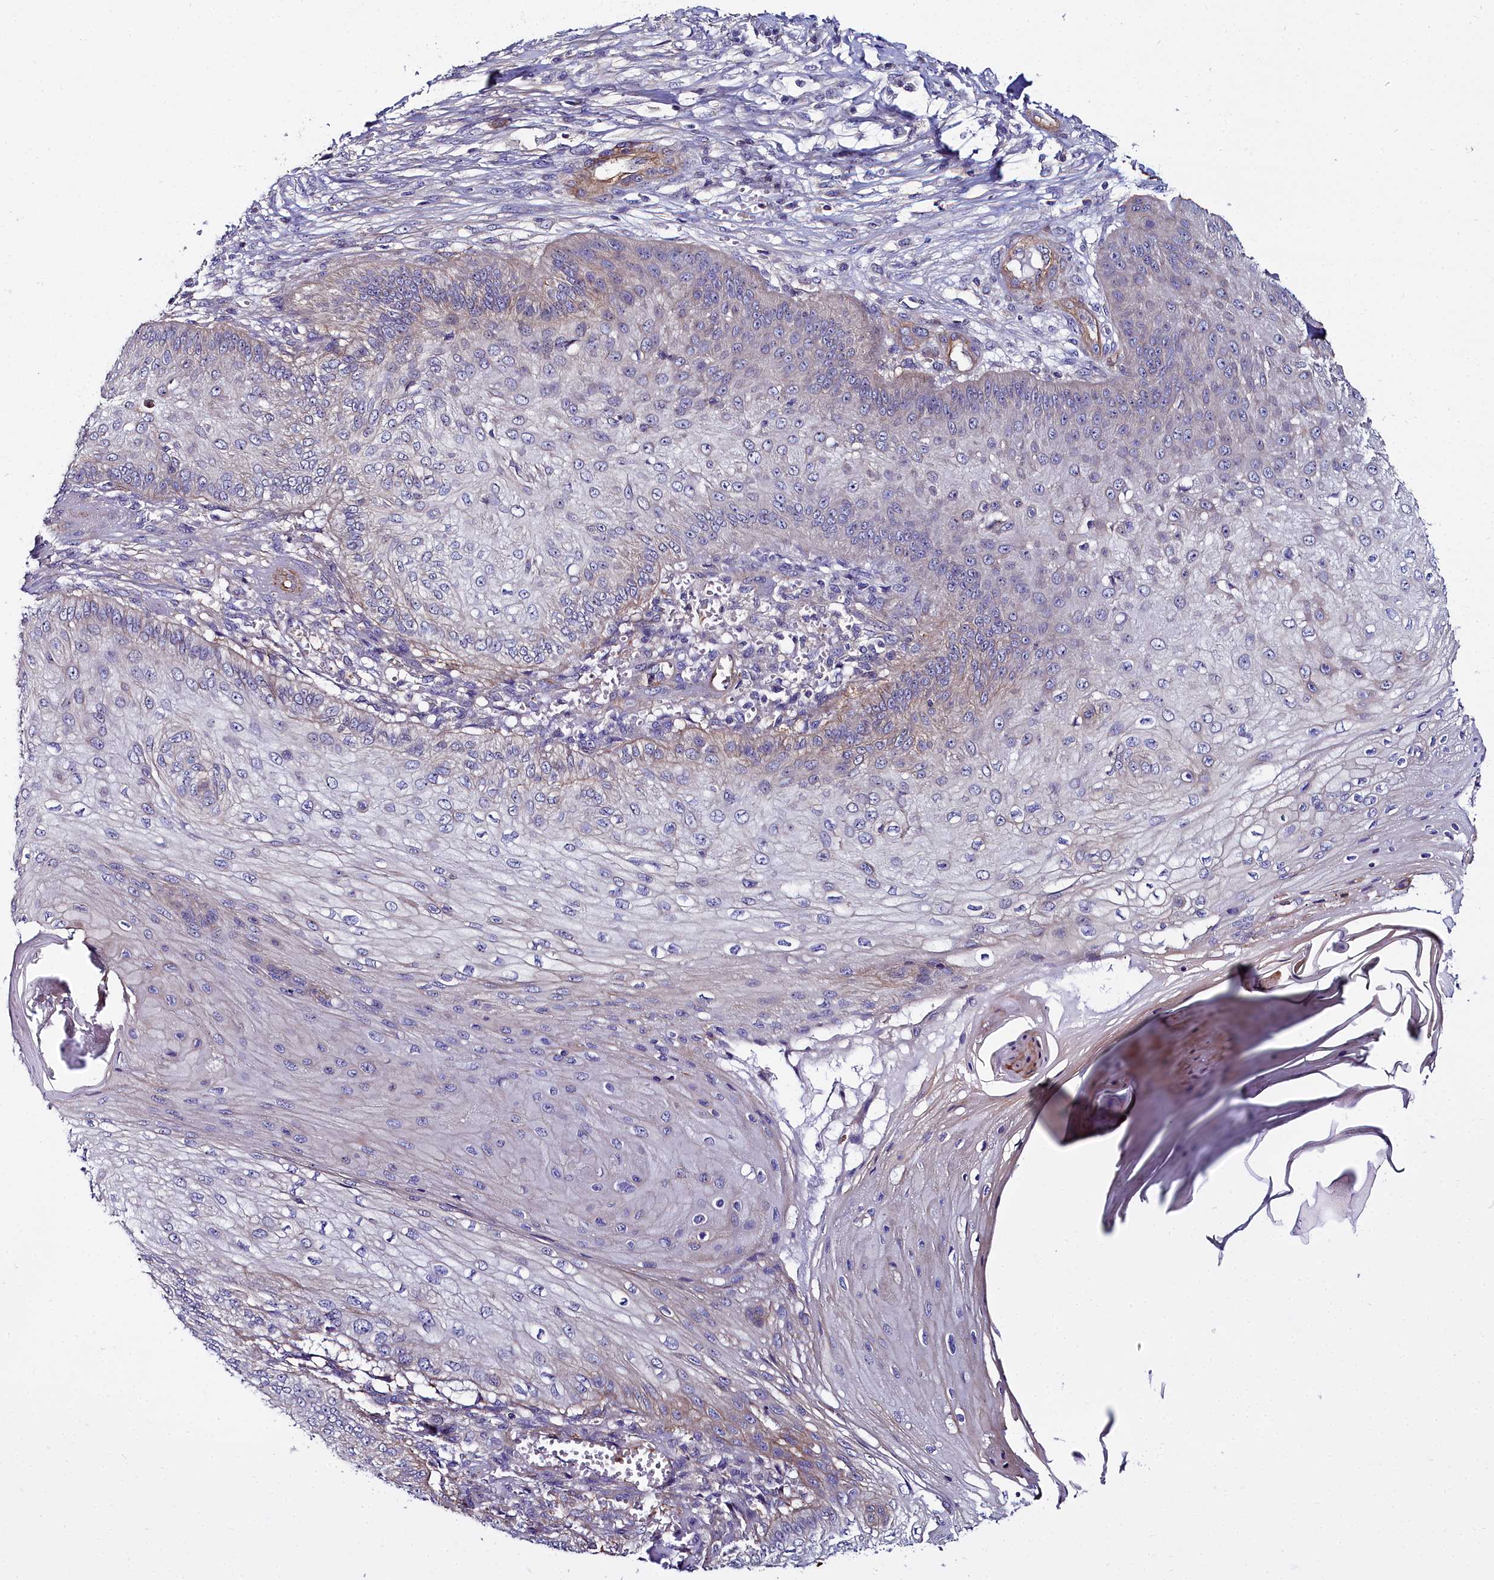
{"staining": {"intensity": "weak", "quantity": "<25%", "location": "cytoplasmic/membranous"}, "tissue": "skin cancer", "cell_type": "Tumor cells", "image_type": "cancer", "snomed": [{"axis": "morphology", "description": "Squamous cell carcinoma, NOS"}, {"axis": "topography", "description": "Skin"}], "caption": "There is no significant expression in tumor cells of skin squamous cell carcinoma.", "gene": "FADS3", "patient": {"sex": "male", "age": 70}}